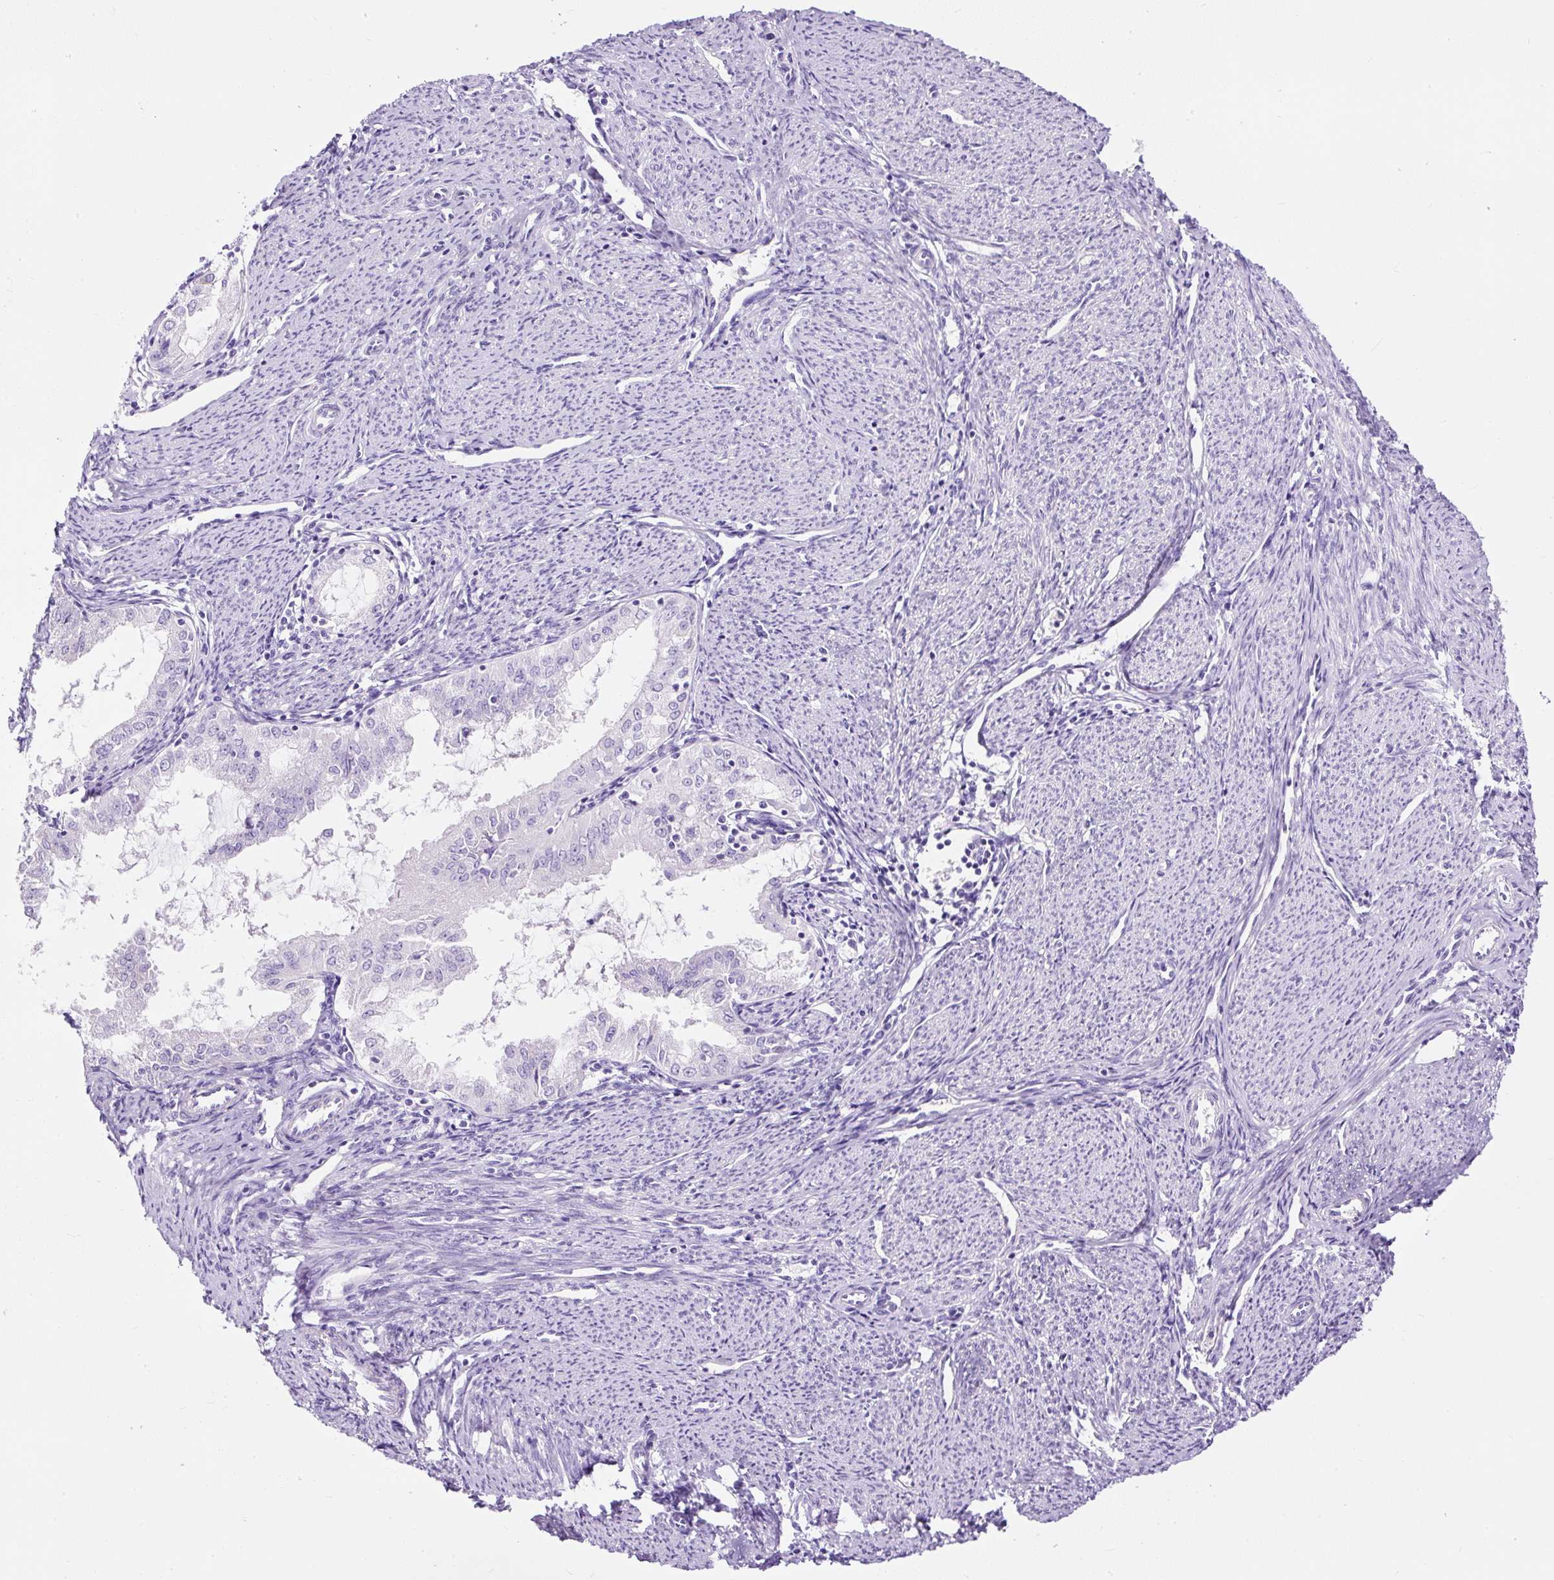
{"staining": {"intensity": "negative", "quantity": "none", "location": "none"}, "tissue": "endometrial cancer", "cell_type": "Tumor cells", "image_type": "cancer", "snomed": [{"axis": "morphology", "description": "Adenocarcinoma, NOS"}, {"axis": "topography", "description": "Endometrium"}], "caption": "Immunohistochemistry of endometrial adenocarcinoma exhibits no staining in tumor cells.", "gene": "STOX2", "patient": {"sex": "female", "age": 70}}